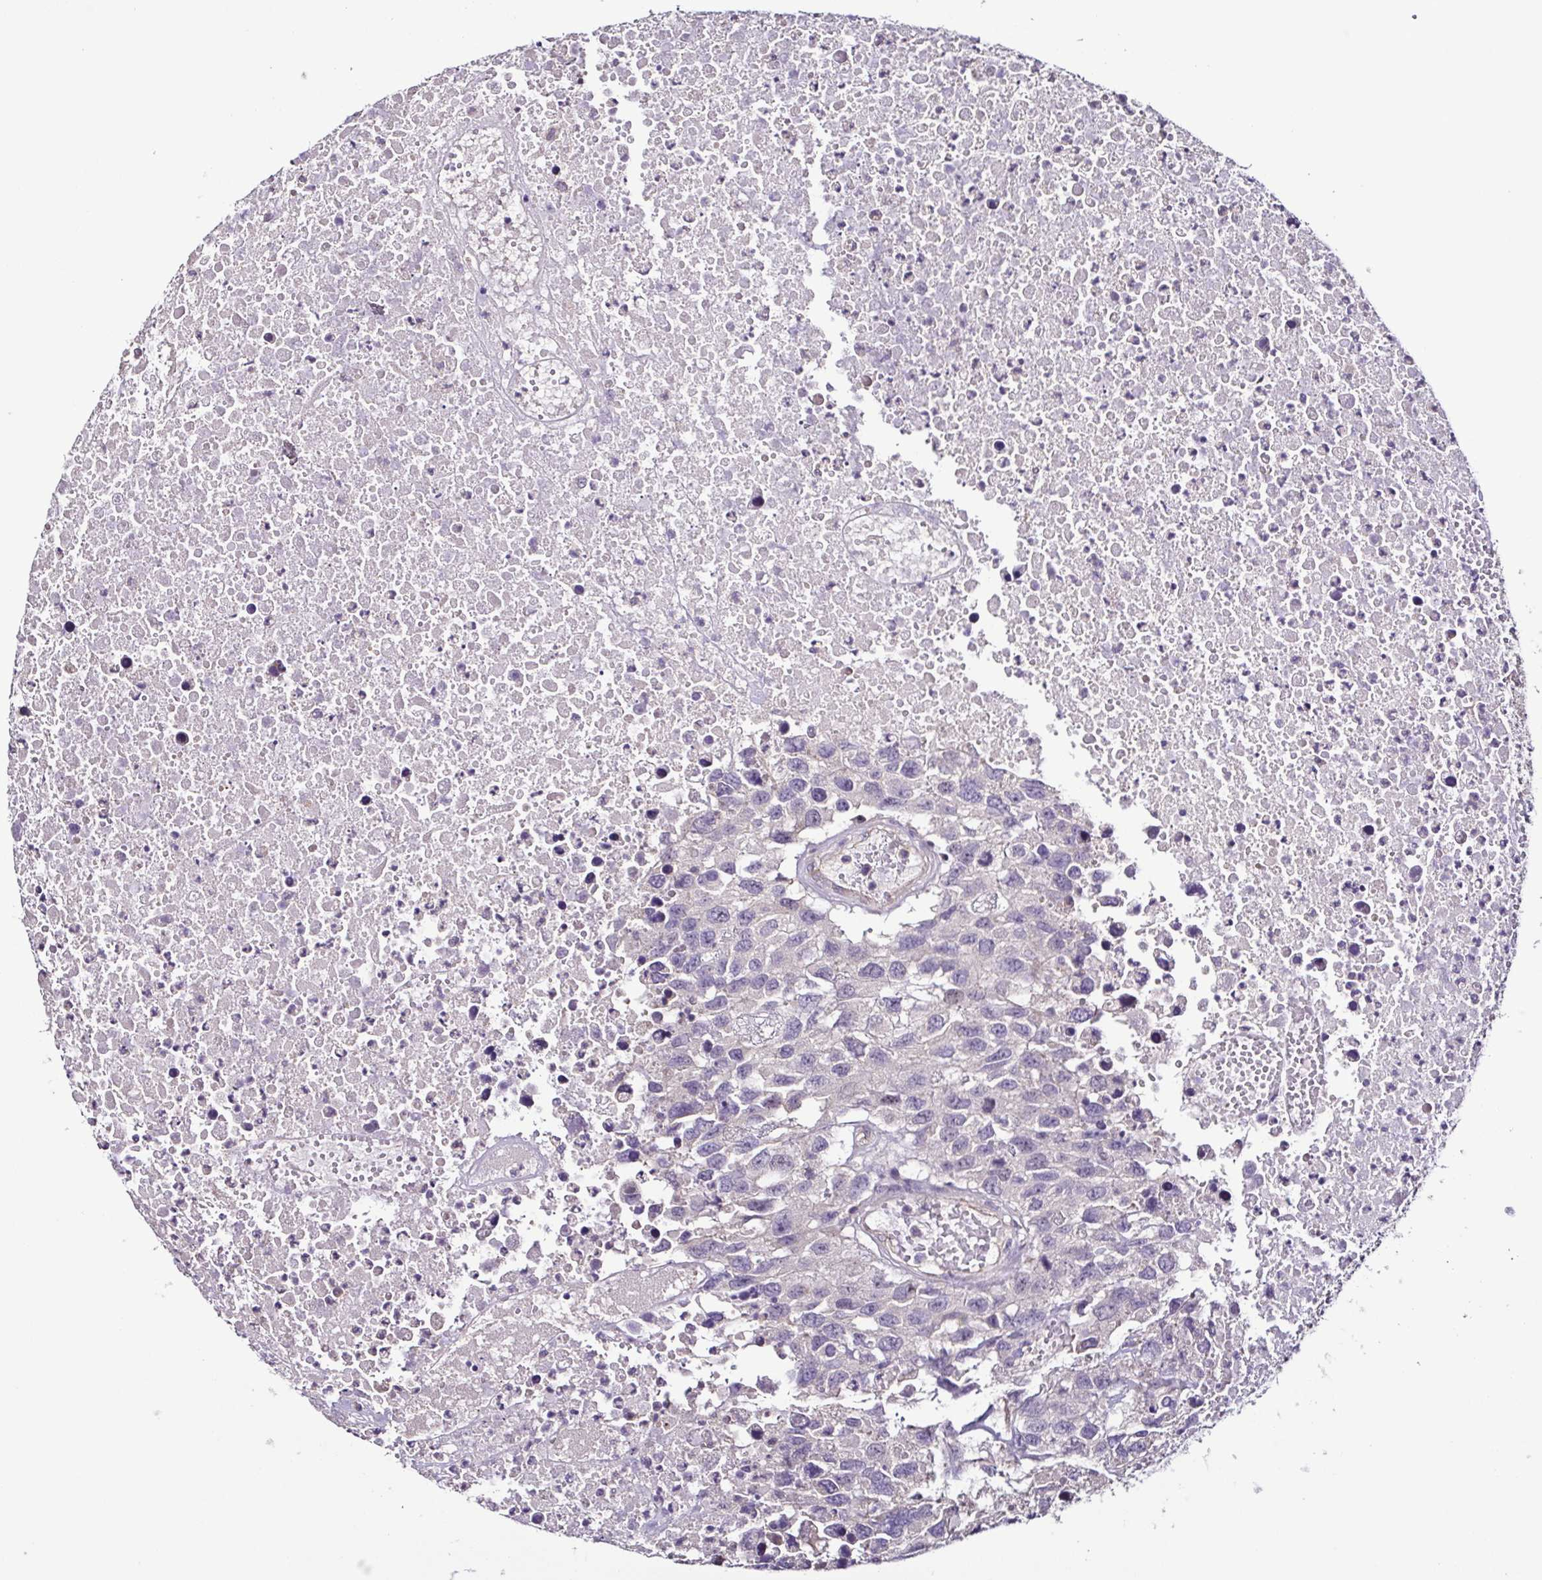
{"staining": {"intensity": "negative", "quantity": "none", "location": "none"}, "tissue": "testis cancer", "cell_type": "Tumor cells", "image_type": "cancer", "snomed": [{"axis": "morphology", "description": "Carcinoma, Embryonal, NOS"}, {"axis": "topography", "description": "Testis"}], "caption": "An immunohistochemistry (IHC) histopathology image of testis cancer is shown. There is no staining in tumor cells of testis cancer.", "gene": "LMOD2", "patient": {"sex": "male", "age": 83}}